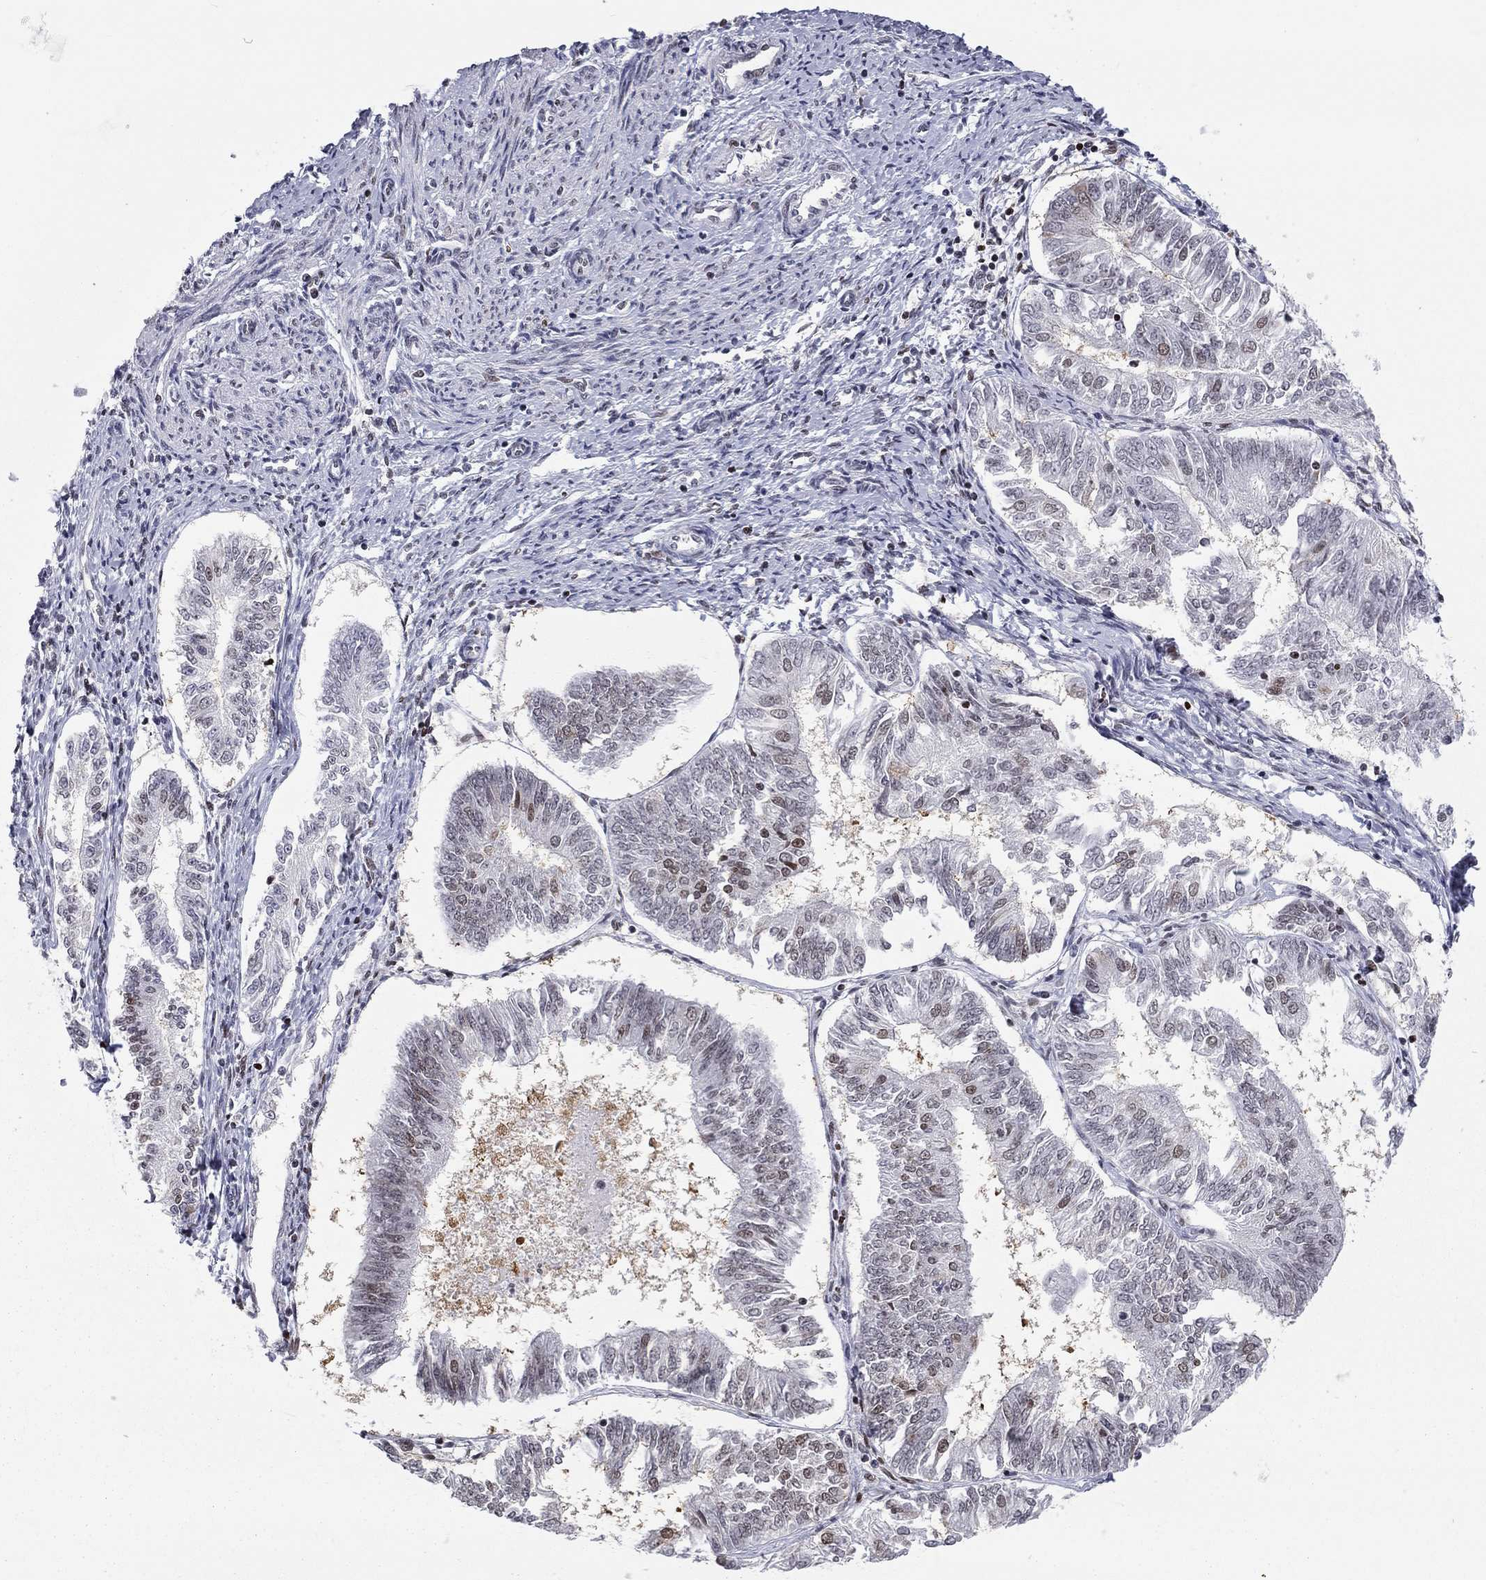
{"staining": {"intensity": "moderate", "quantity": "<25%", "location": "nuclear"}, "tissue": "endometrial cancer", "cell_type": "Tumor cells", "image_type": "cancer", "snomed": [{"axis": "morphology", "description": "Adenocarcinoma, NOS"}, {"axis": "topography", "description": "Endometrium"}], "caption": "Protein expression analysis of human endometrial cancer reveals moderate nuclear staining in about <25% of tumor cells. The staining is performed using DAB brown chromogen to label protein expression. The nuclei are counter-stained blue using hematoxylin.", "gene": "H2AX", "patient": {"sex": "female", "age": 58}}